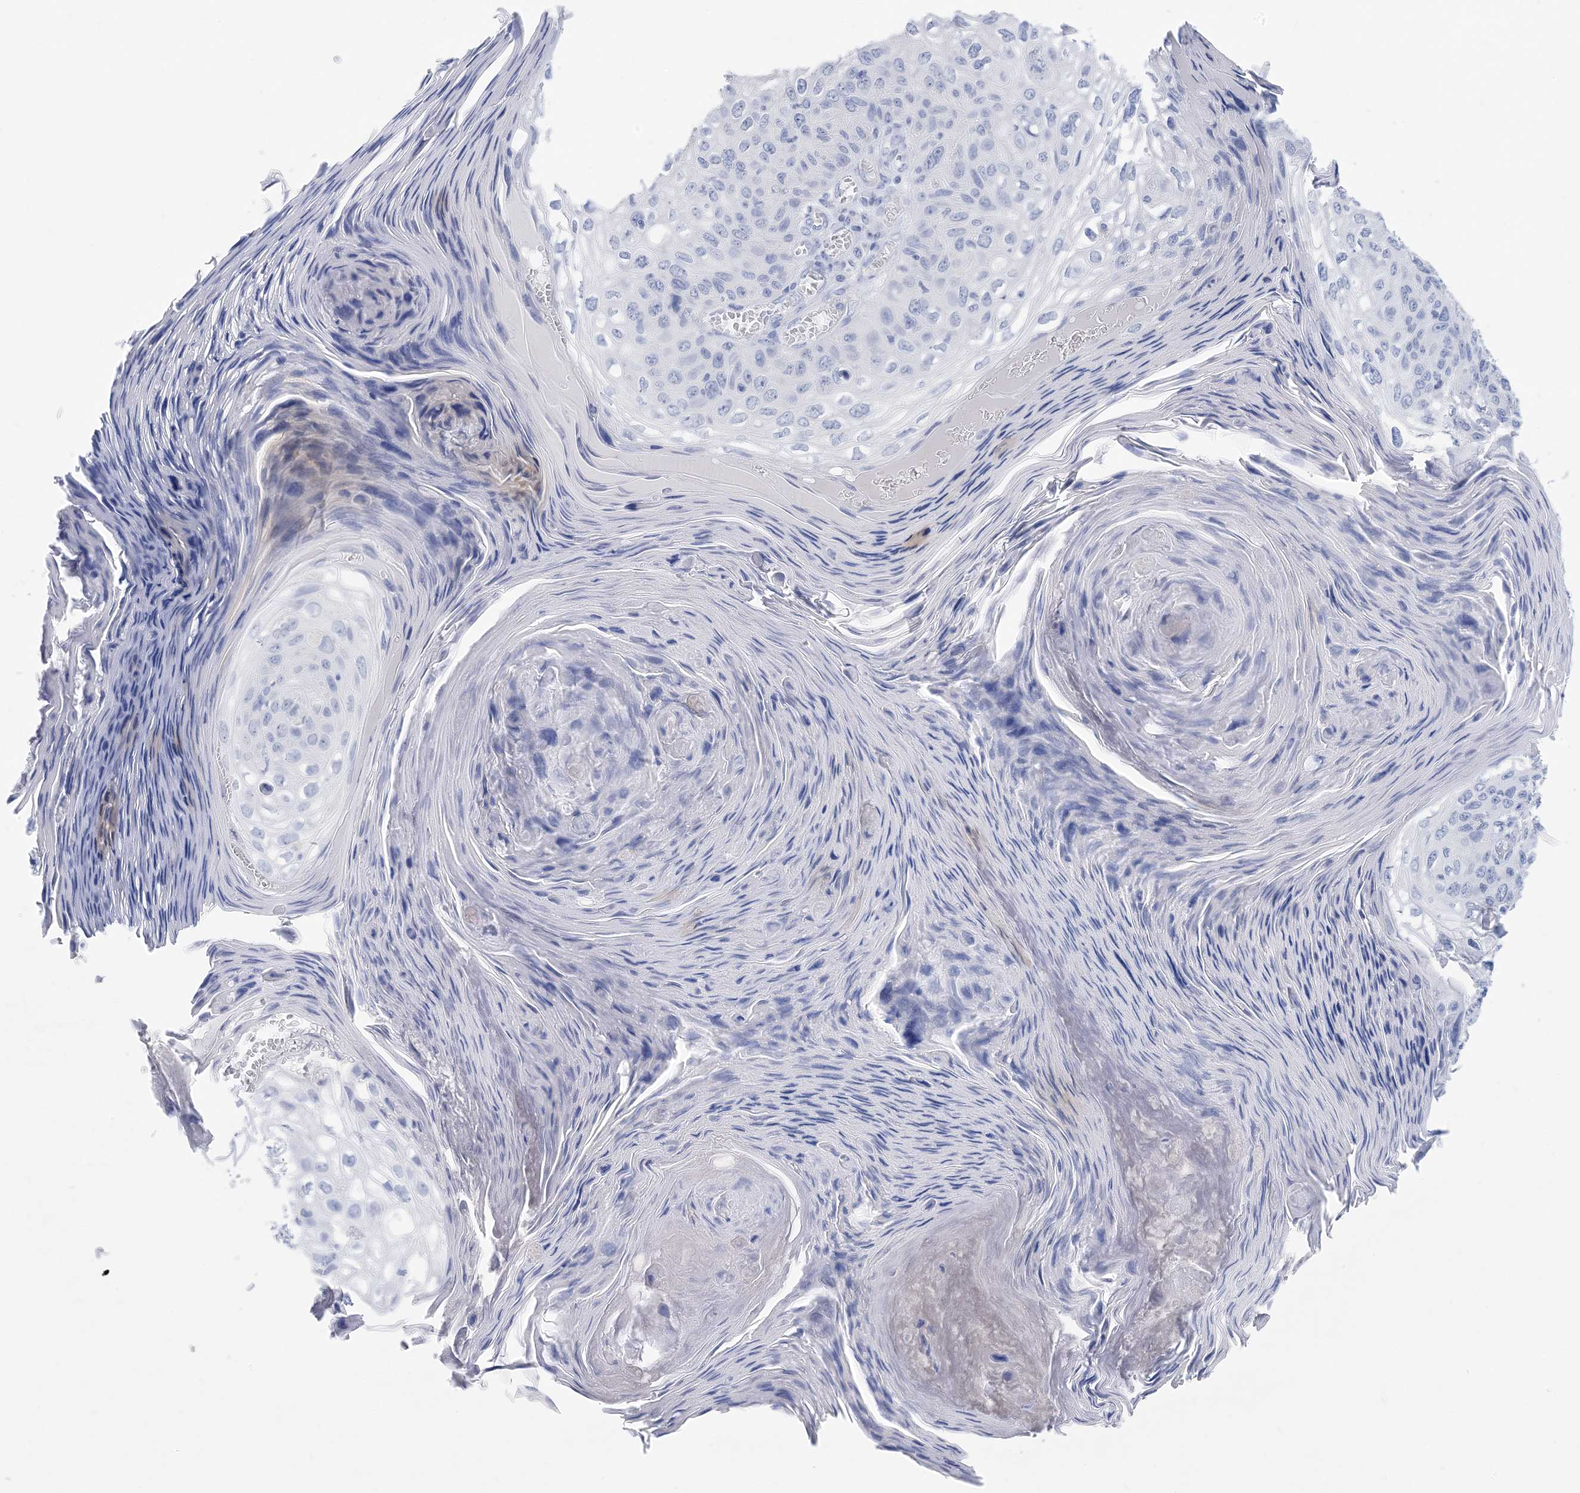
{"staining": {"intensity": "negative", "quantity": "none", "location": "none"}, "tissue": "skin cancer", "cell_type": "Tumor cells", "image_type": "cancer", "snomed": [{"axis": "morphology", "description": "Squamous cell carcinoma, NOS"}, {"axis": "topography", "description": "Skin"}], "caption": "There is no significant positivity in tumor cells of skin cancer.", "gene": "SH3YL1", "patient": {"sex": "female", "age": 90}}